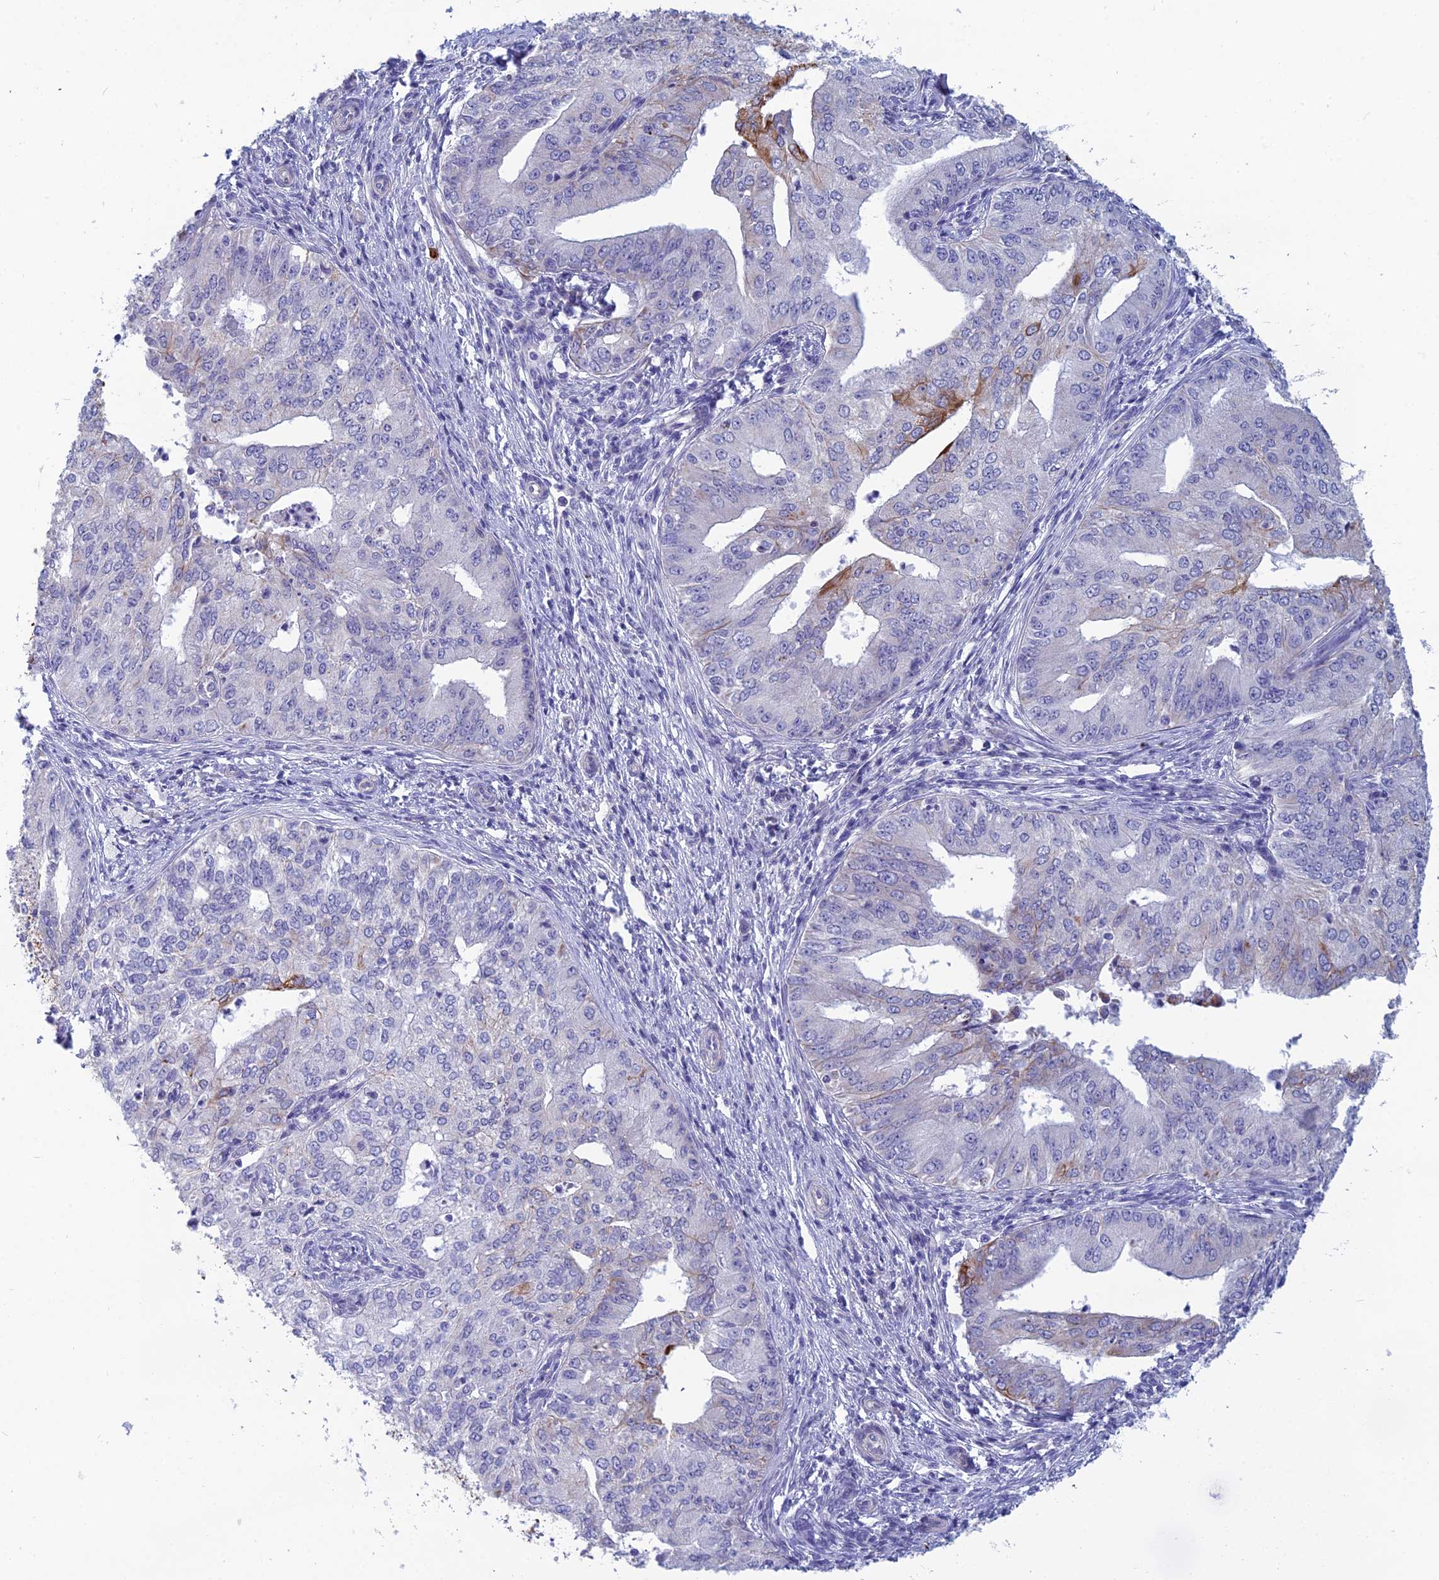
{"staining": {"intensity": "strong", "quantity": "<25%", "location": "cytoplasmic/membranous"}, "tissue": "endometrial cancer", "cell_type": "Tumor cells", "image_type": "cancer", "snomed": [{"axis": "morphology", "description": "Adenocarcinoma, NOS"}, {"axis": "topography", "description": "Endometrium"}], "caption": "Endometrial adenocarcinoma stained with immunohistochemistry (IHC) demonstrates strong cytoplasmic/membranous expression in about <25% of tumor cells.", "gene": "RBM41", "patient": {"sex": "female", "age": 50}}